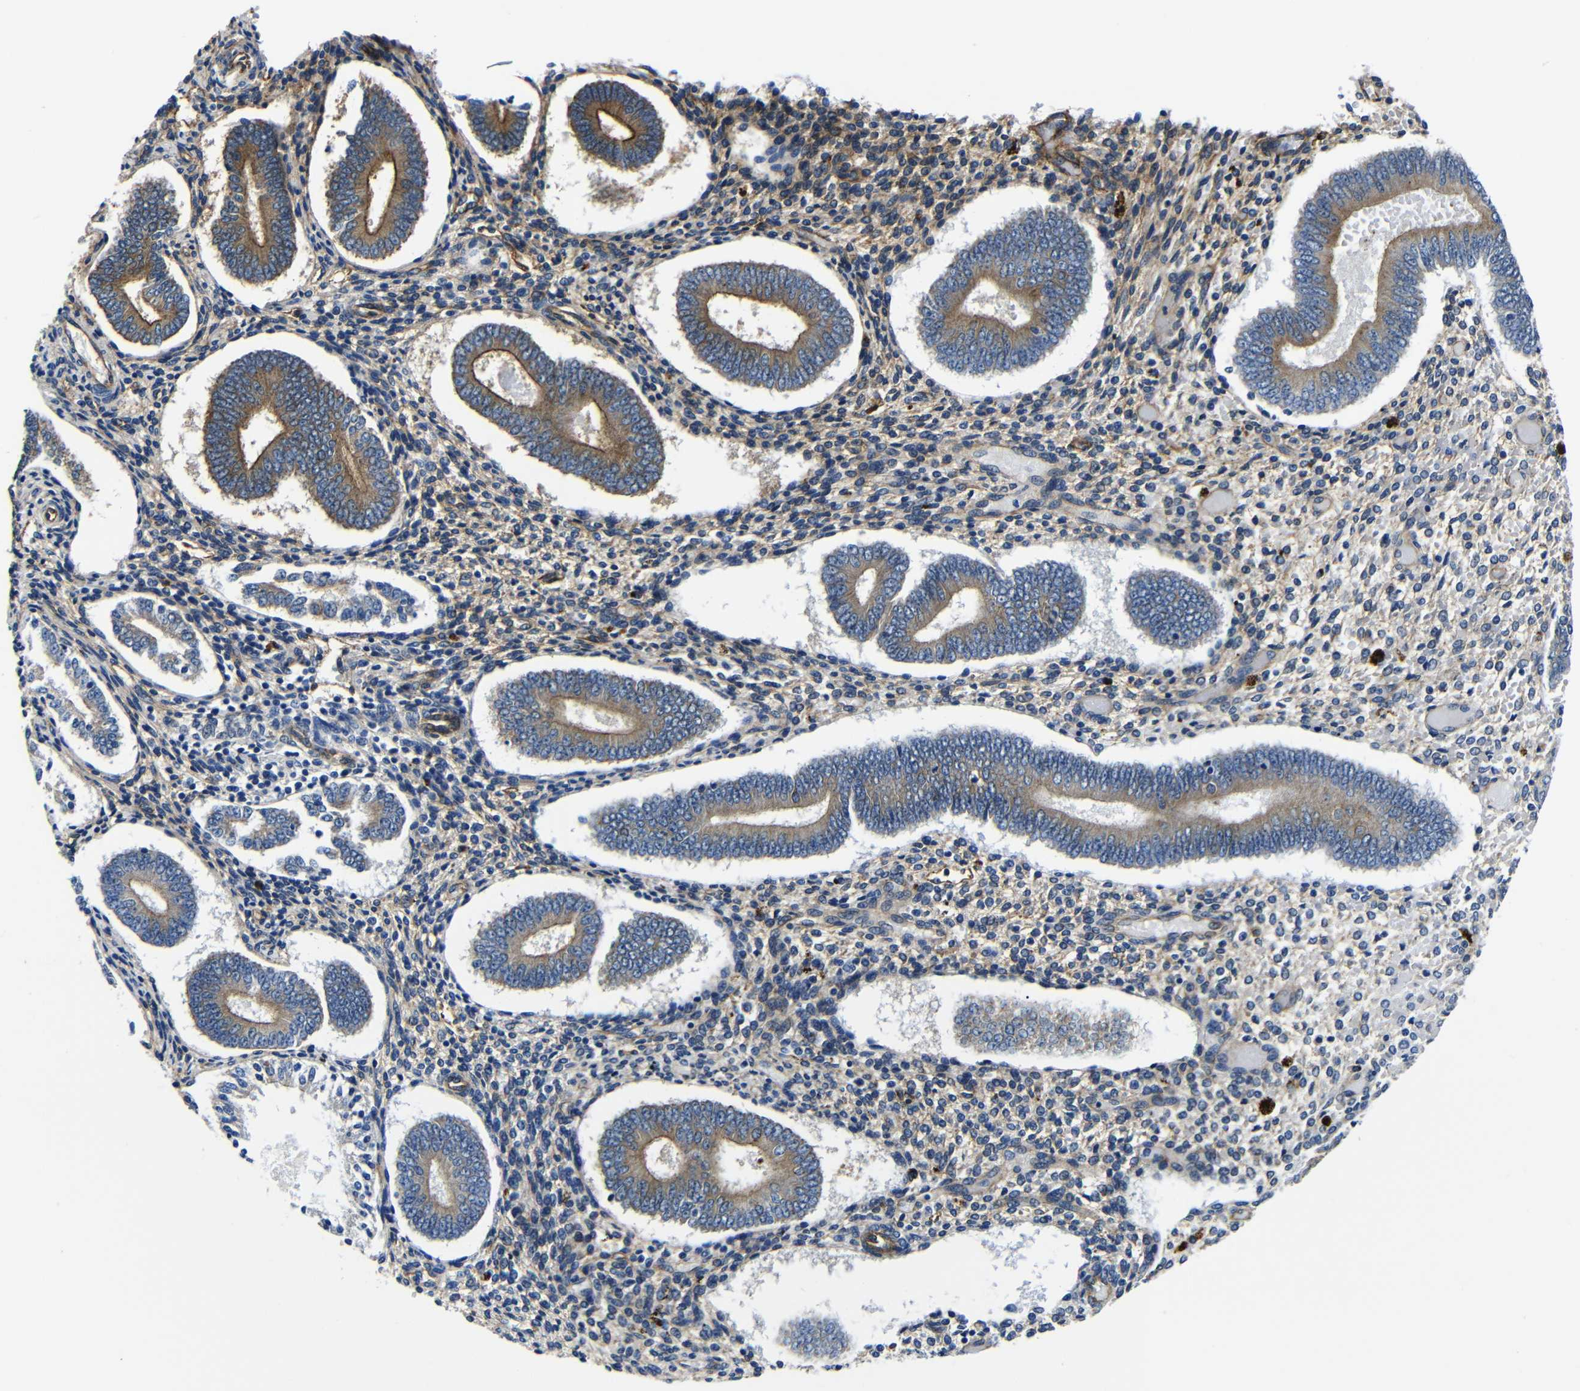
{"staining": {"intensity": "weak", "quantity": "25%-75%", "location": "cytoplasmic/membranous"}, "tissue": "endometrium", "cell_type": "Cells in endometrial stroma", "image_type": "normal", "snomed": [{"axis": "morphology", "description": "Normal tissue, NOS"}, {"axis": "topography", "description": "Endometrium"}], "caption": "Endometrium stained for a protein exhibits weak cytoplasmic/membranous positivity in cells in endometrial stroma. (IHC, brightfield microscopy, high magnification).", "gene": "GIMAP2", "patient": {"sex": "female", "age": 42}}